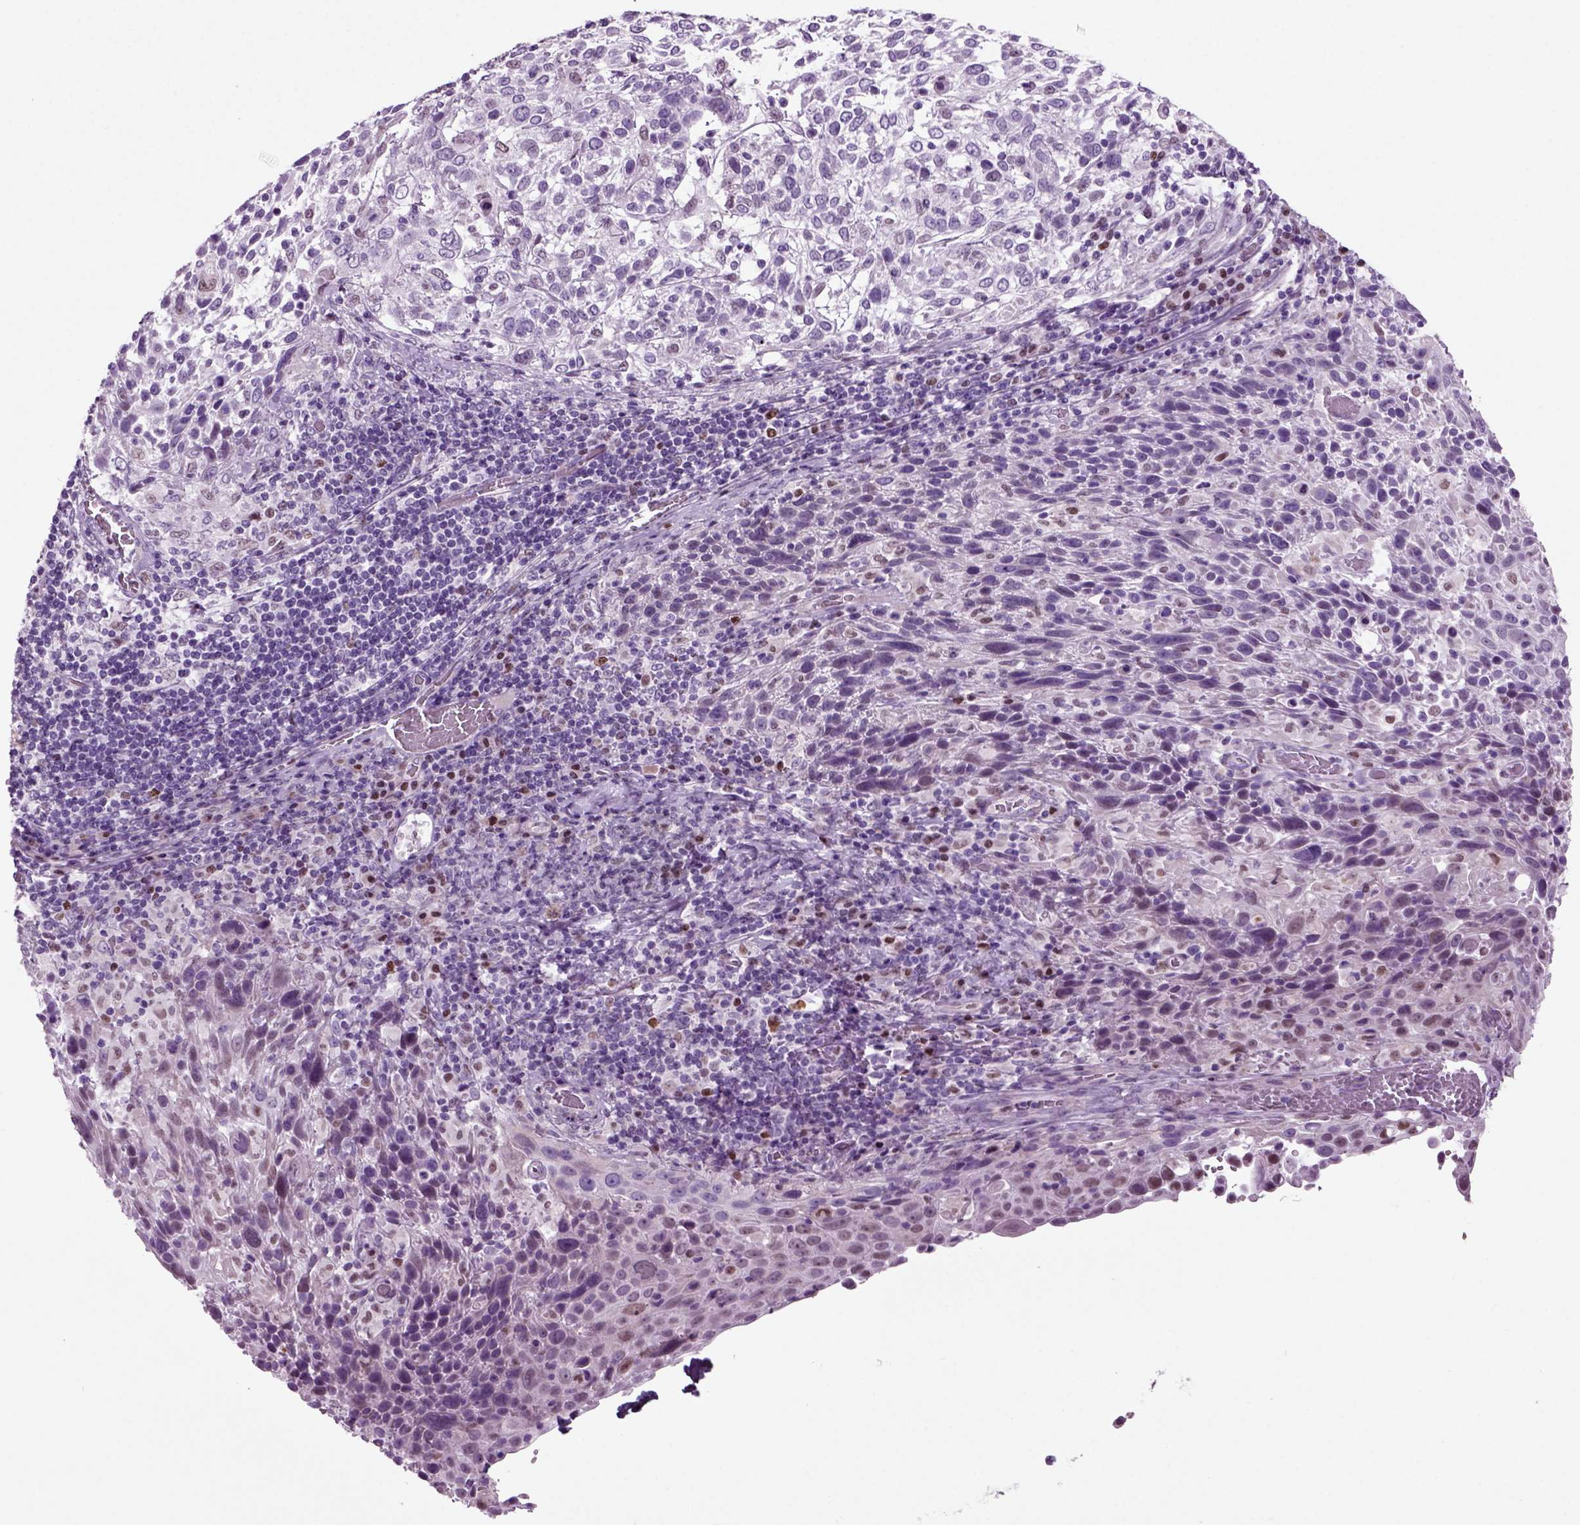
{"staining": {"intensity": "negative", "quantity": "none", "location": "none"}, "tissue": "cervical cancer", "cell_type": "Tumor cells", "image_type": "cancer", "snomed": [{"axis": "morphology", "description": "Squamous cell carcinoma, NOS"}, {"axis": "topography", "description": "Cervix"}], "caption": "Tumor cells are negative for brown protein staining in cervical cancer (squamous cell carcinoma).", "gene": "ARID3A", "patient": {"sex": "female", "age": 61}}